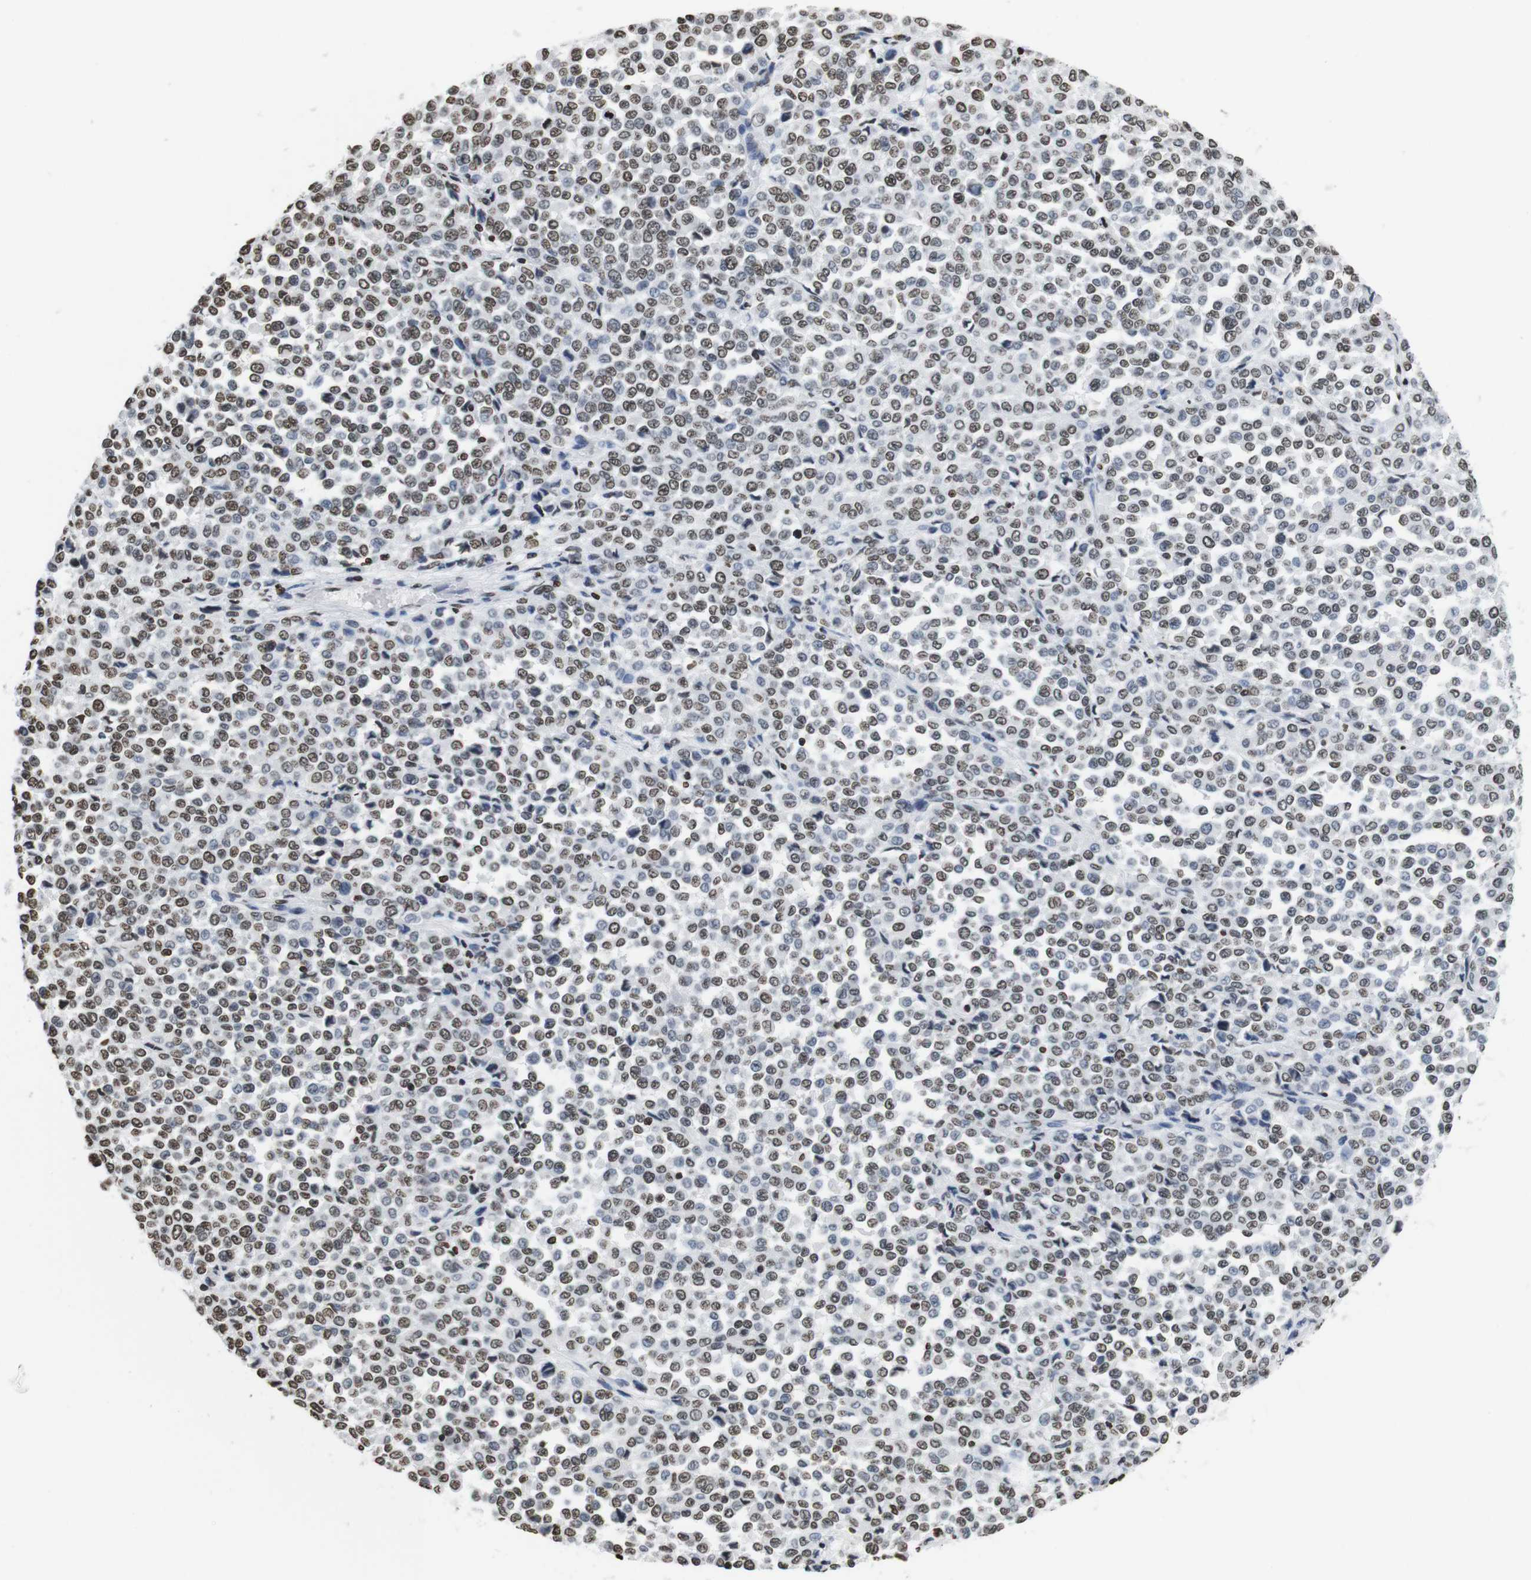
{"staining": {"intensity": "weak", "quantity": ">75%", "location": "nuclear"}, "tissue": "melanoma", "cell_type": "Tumor cells", "image_type": "cancer", "snomed": [{"axis": "morphology", "description": "Malignant melanoma, Metastatic site"}, {"axis": "topography", "description": "Pancreas"}], "caption": "This photomicrograph demonstrates immunohistochemistry staining of human malignant melanoma (metastatic site), with low weak nuclear staining in about >75% of tumor cells.", "gene": "BSX", "patient": {"sex": "female", "age": 30}}